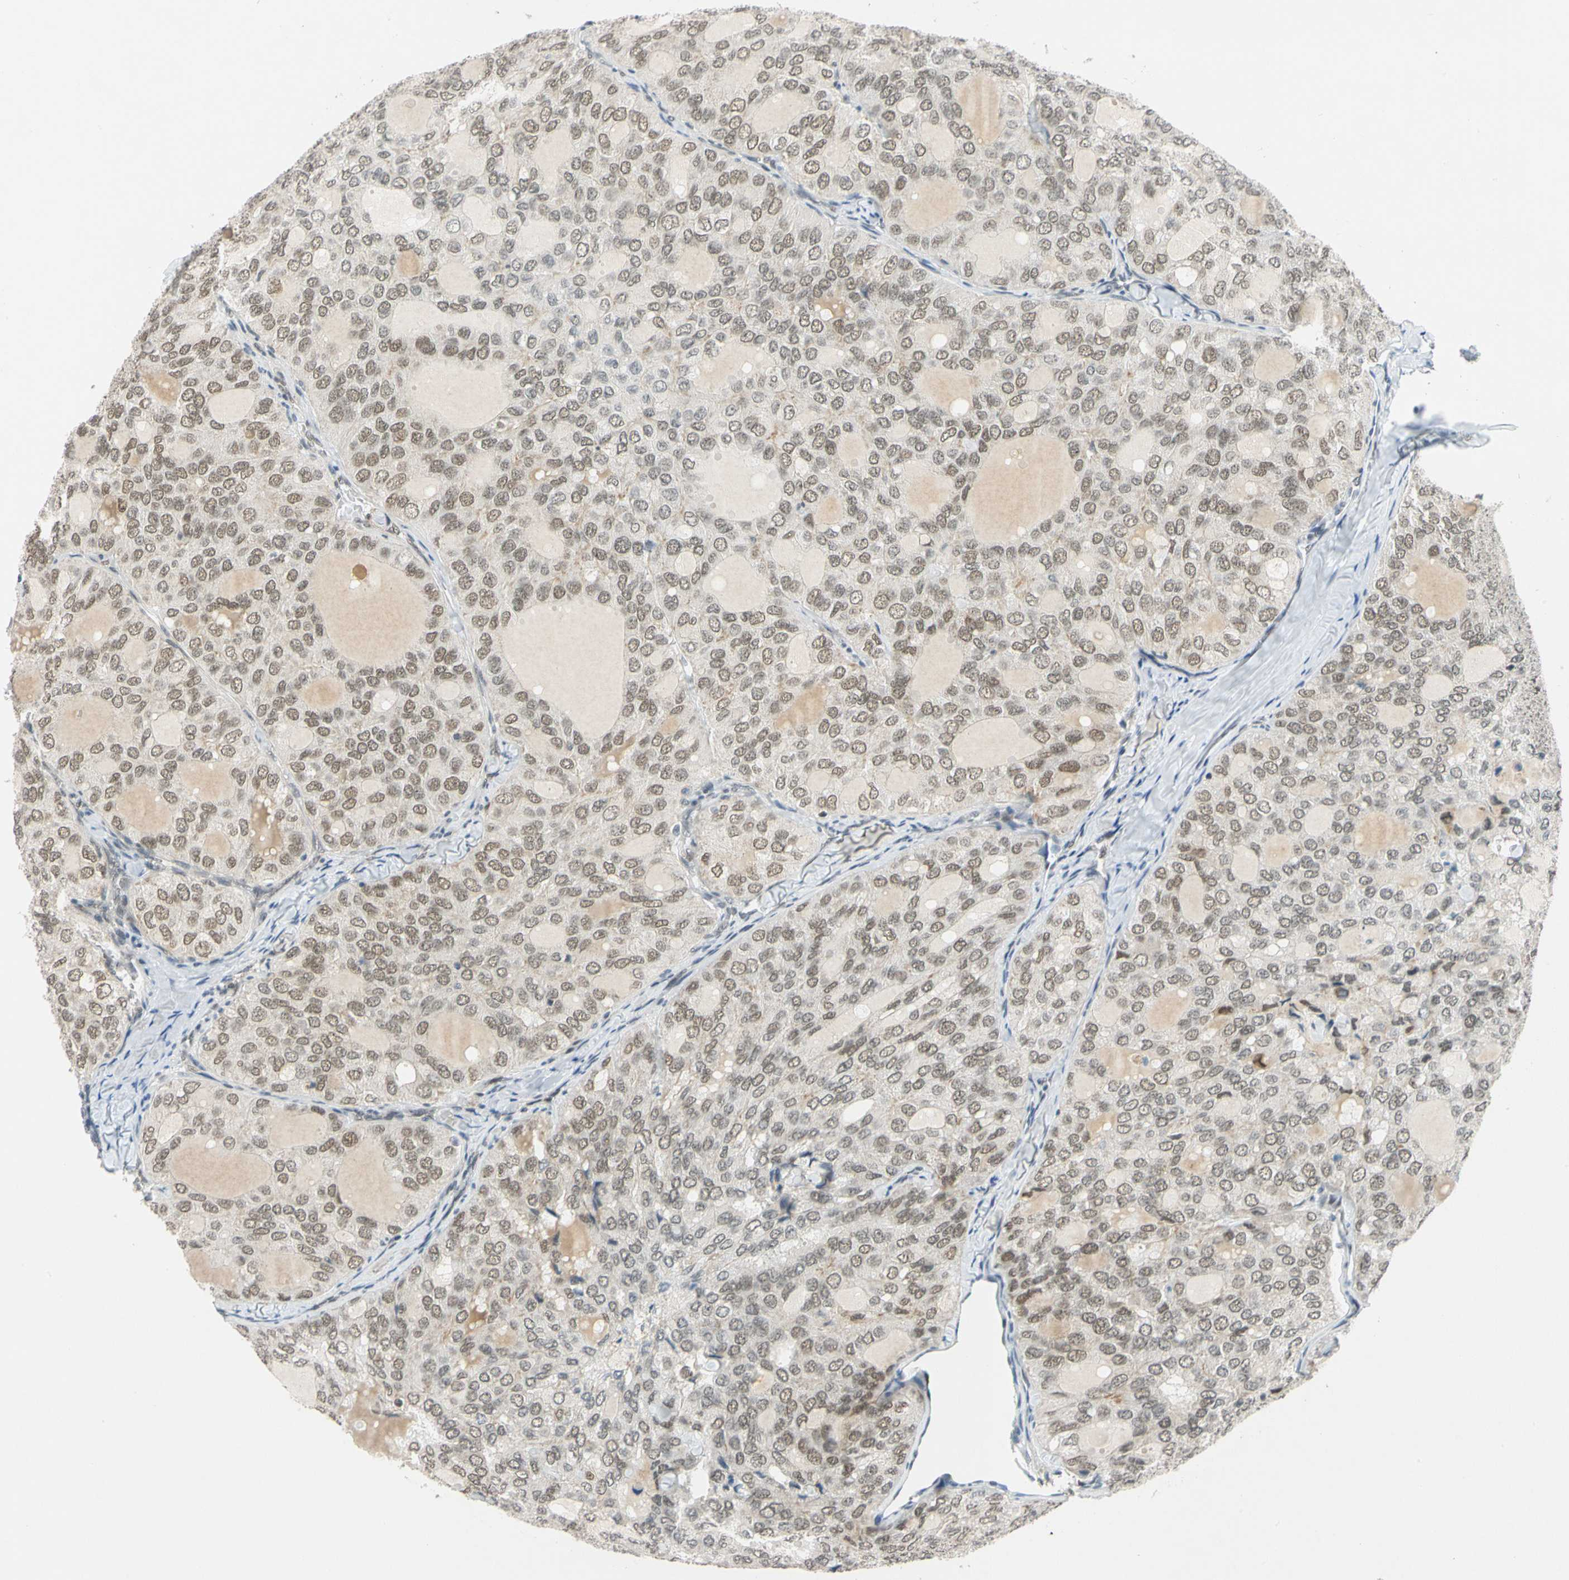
{"staining": {"intensity": "weak", "quantity": ">75%", "location": "nuclear"}, "tissue": "thyroid cancer", "cell_type": "Tumor cells", "image_type": "cancer", "snomed": [{"axis": "morphology", "description": "Follicular adenoma carcinoma, NOS"}, {"axis": "topography", "description": "Thyroid gland"}], "caption": "Thyroid cancer (follicular adenoma carcinoma) stained with IHC exhibits weak nuclear expression in about >75% of tumor cells. (DAB (3,3'-diaminobenzidine) IHC, brown staining for protein, blue staining for nuclei).", "gene": "POGZ", "patient": {"sex": "male", "age": 75}}